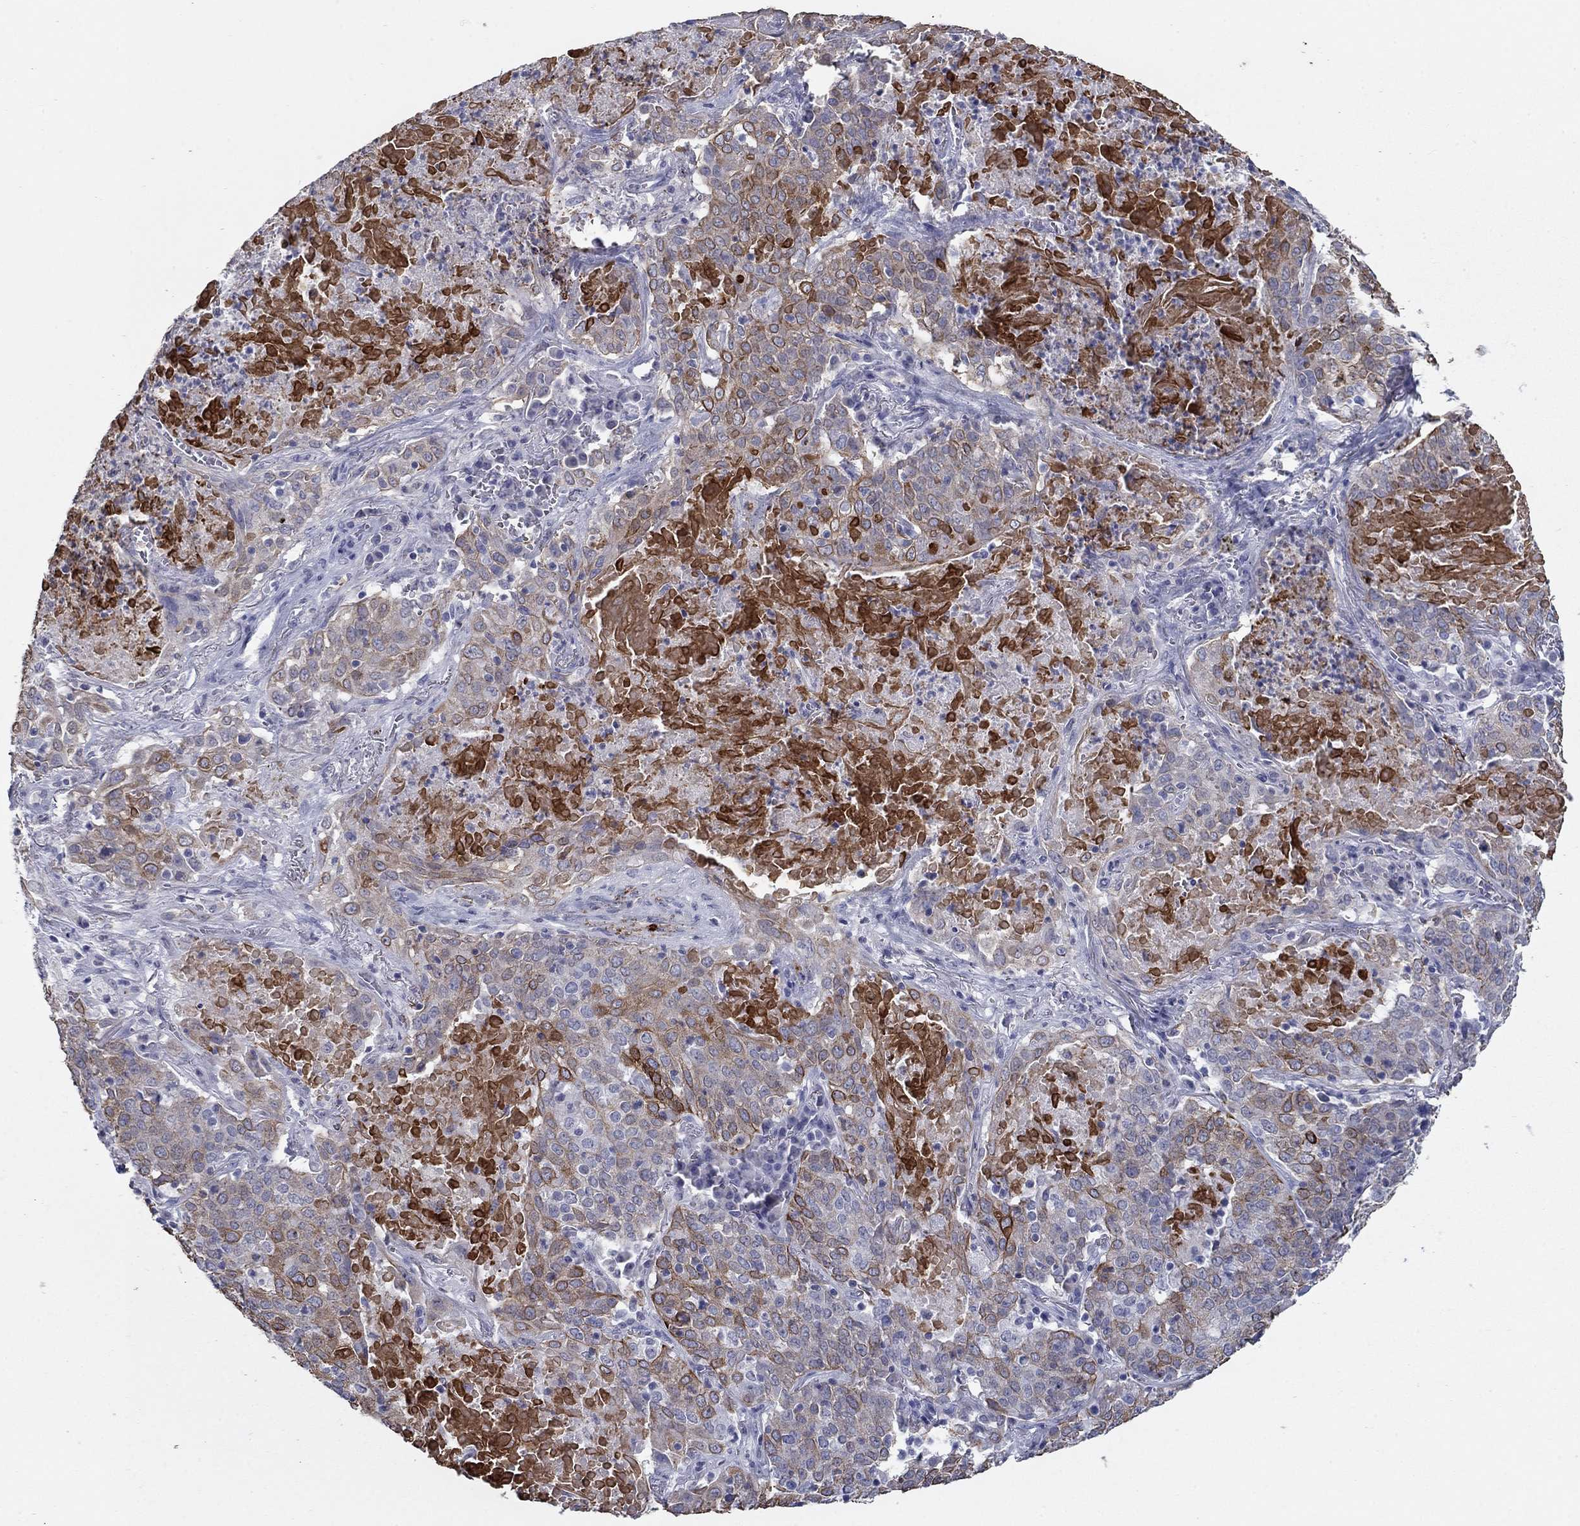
{"staining": {"intensity": "strong", "quantity": "<25%", "location": "cytoplasmic/membranous"}, "tissue": "lung cancer", "cell_type": "Tumor cells", "image_type": "cancer", "snomed": [{"axis": "morphology", "description": "Squamous cell carcinoma, NOS"}, {"axis": "topography", "description": "Lung"}], "caption": "An IHC image of neoplastic tissue is shown. Protein staining in brown shows strong cytoplasmic/membranous positivity in squamous cell carcinoma (lung) within tumor cells.", "gene": "KRT75", "patient": {"sex": "male", "age": 82}}